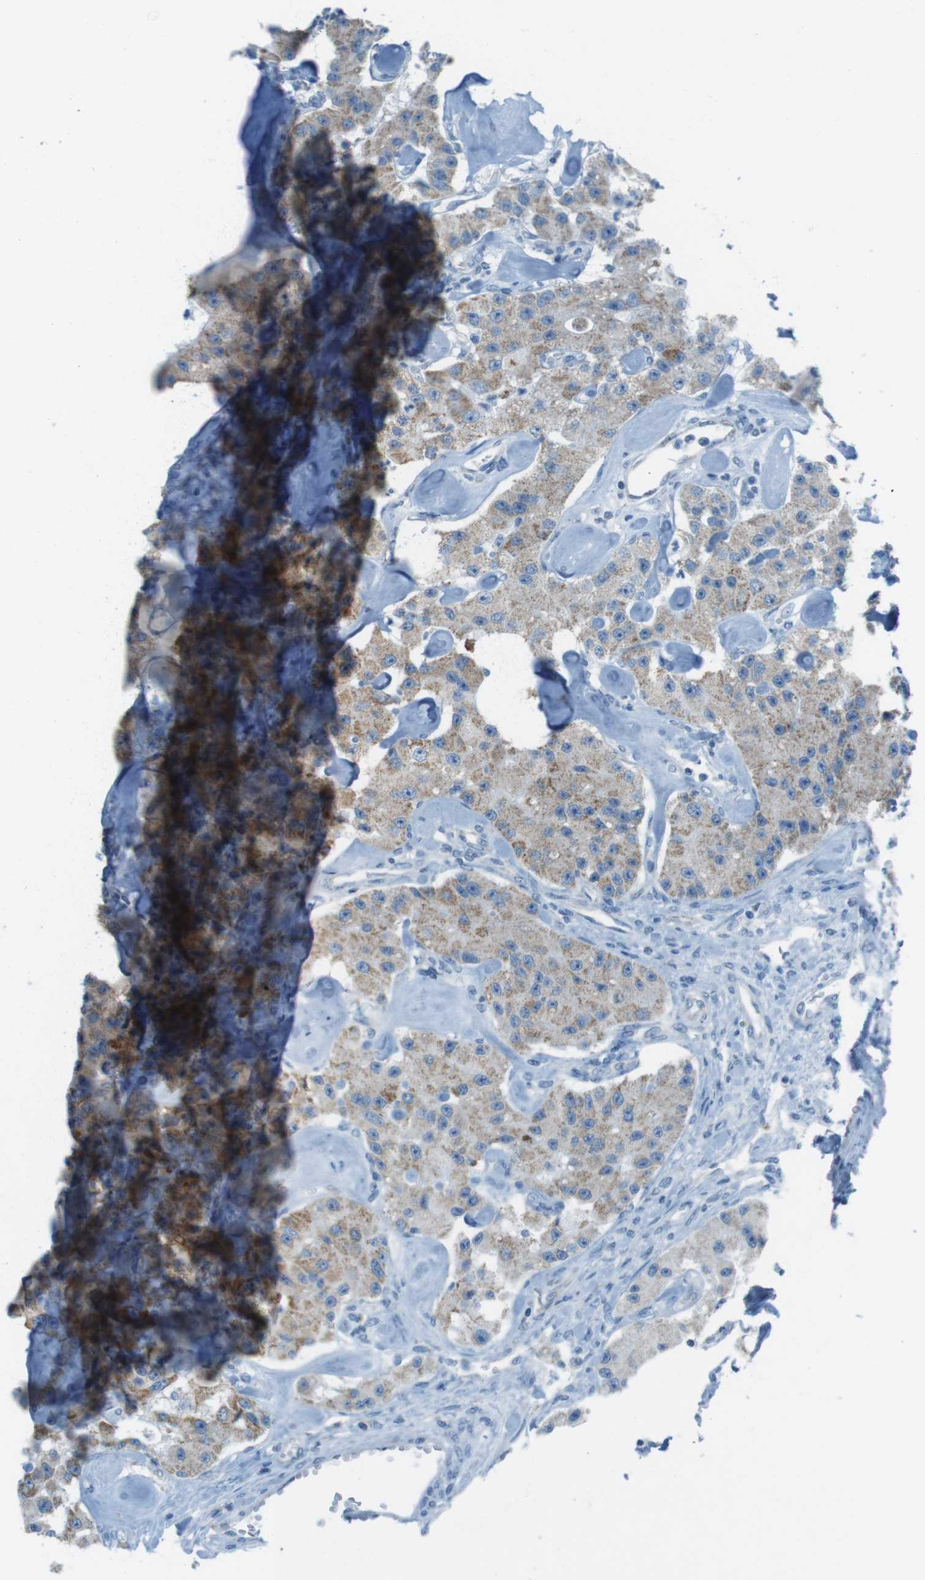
{"staining": {"intensity": "weak", "quantity": ">75%", "location": "cytoplasmic/membranous"}, "tissue": "carcinoid", "cell_type": "Tumor cells", "image_type": "cancer", "snomed": [{"axis": "morphology", "description": "Carcinoid, malignant, NOS"}, {"axis": "topography", "description": "Pancreas"}], "caption": "This is an image of IHC staining of carcinoid, which shows weak expression in the cytoplasmic/membranous of tumor cells.", "gene": "DNAJA3", "patient": {"sex": "male", "age": 41}}